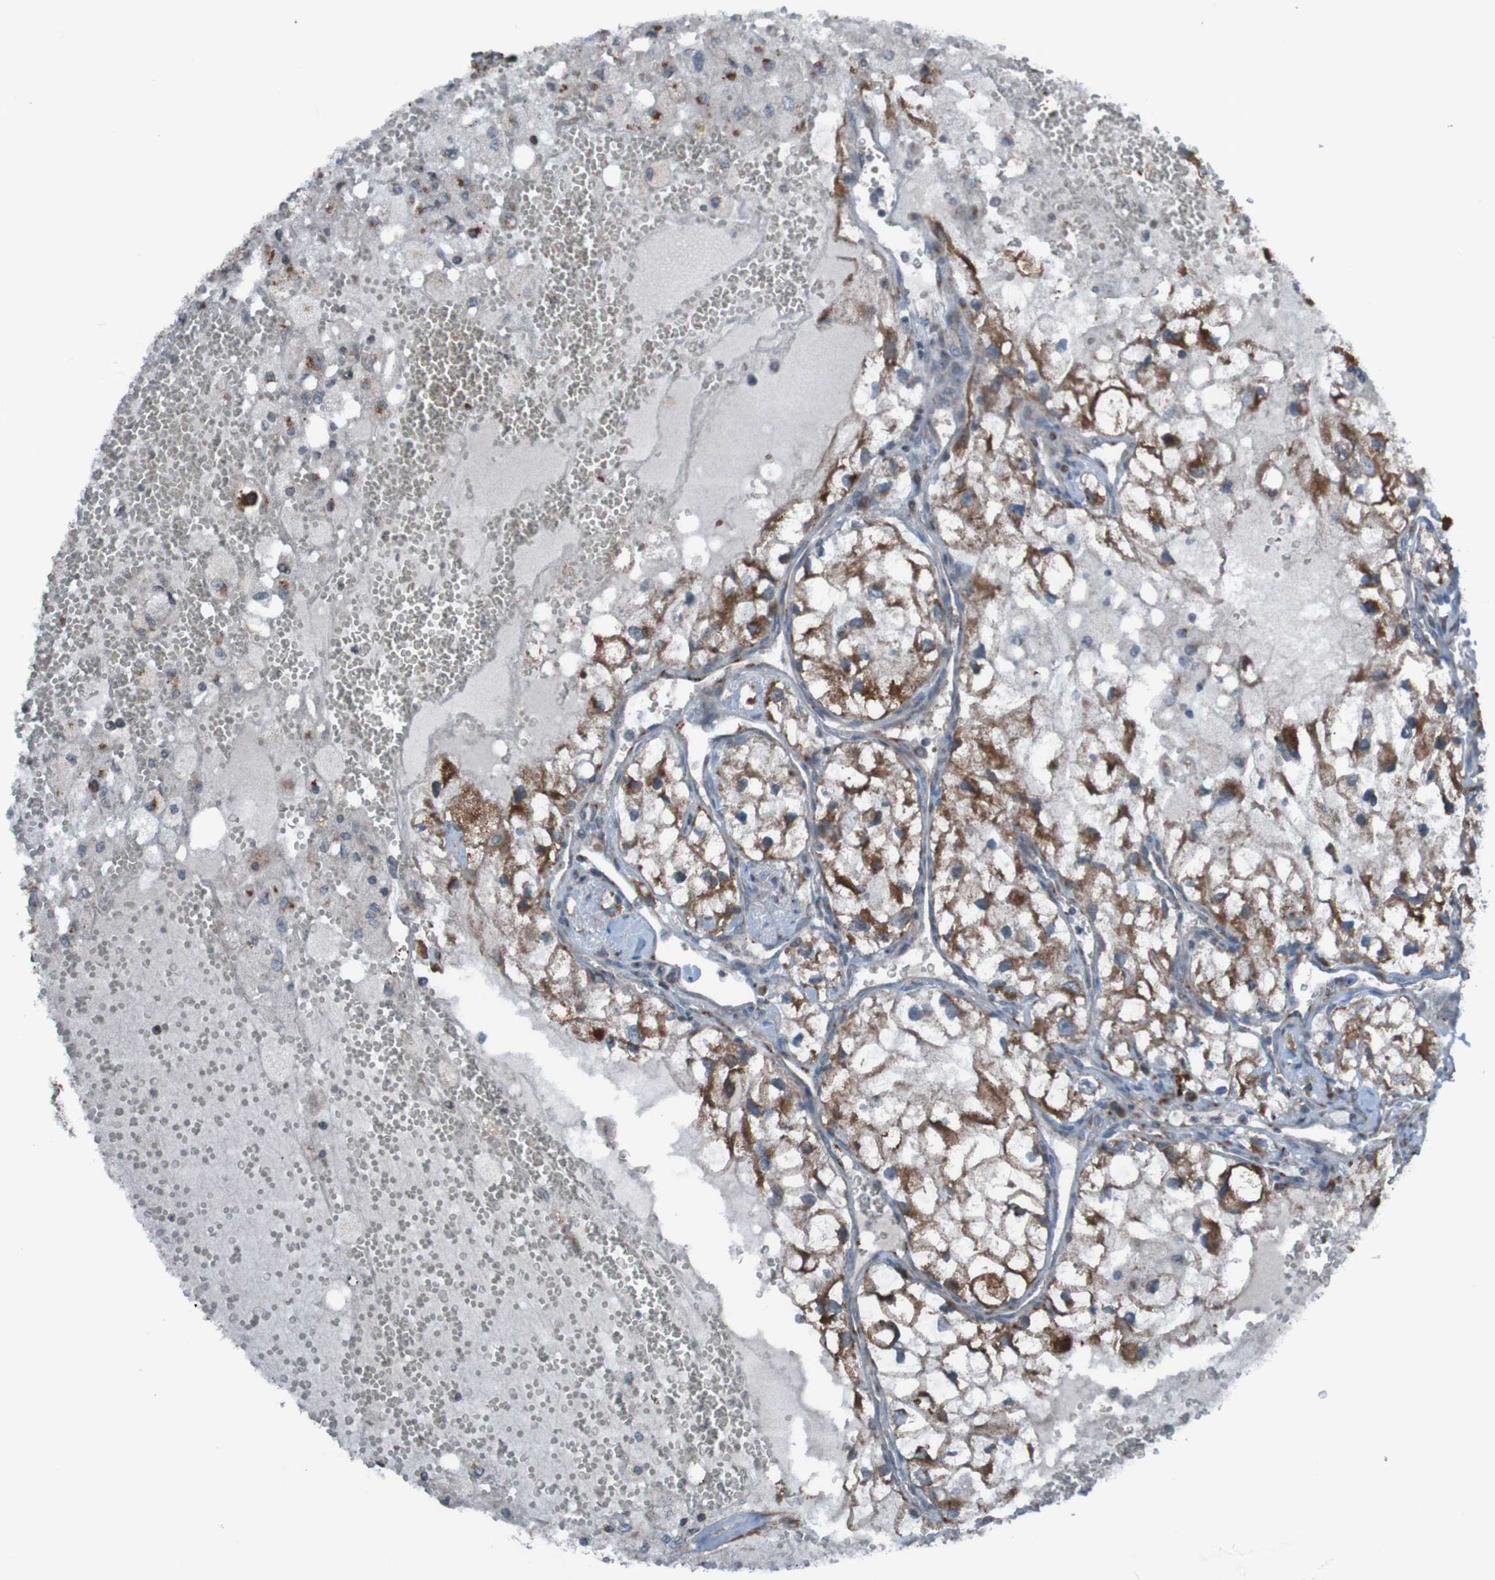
{"staining": {"intensity": "moderate", "quantity": "25%-75%", "location": "cytoplasmic/membranous"}, "tissue": "renal cancer", "cell_type": "Tumor cells", "image_type": "cancer", "snomed": [{"axis": "morphology", "description": "Adenocarcinoma, NOS"}, {"axis": "topography", "description": "Kidney"}], "caption": "Brown immunohistochemical staining in human renal cancer exhibits moderate cytoplasmic/membranous positivity in approximately 25%-75% of tumor cells. Immunohistochemistry (ihc) stains the protein of interest in brown and the nuclei are stained blue.", "gene": "UNG", "patient": {"sex": "female", "age": 70}}